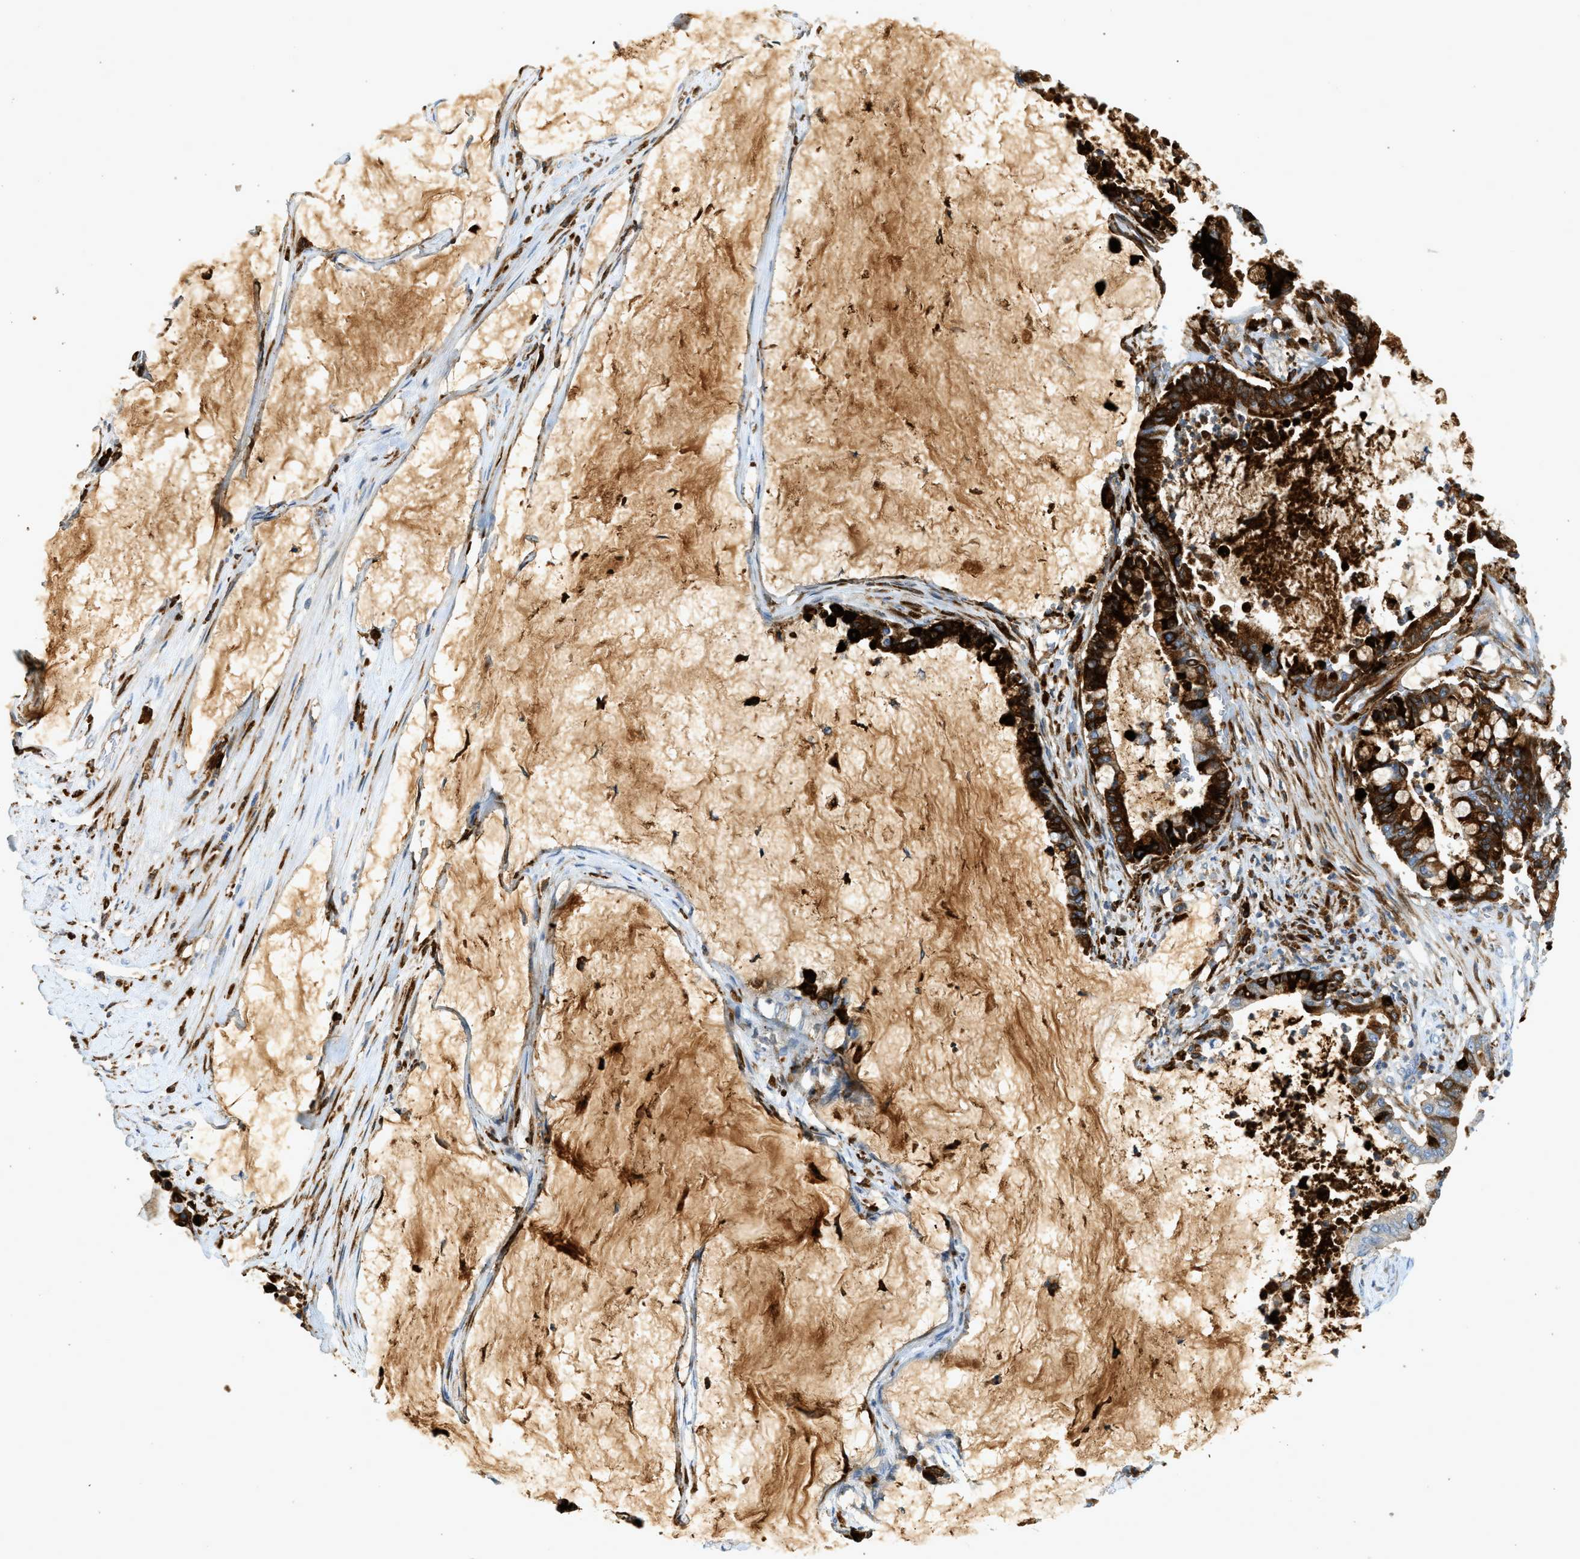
{"staining": {"intensity": "strong", "quantity": "25%-75%", "location": "cytoplasmic/membranous"}, "tissue": "pancreatic cancer", "cell_type": "Tumor cells", "image_type": "cancer", "snomed": [{"axis": "morphology", "description": "Adenocarcinoma, NOS"}, {"axis": "topography", "description": "Pancreas"}], "caption": "Pancreatic cancer (adenocarcinoma) stained for a protein reveals strong cytoplasmic/membranous positivity in tumor cells.", "gene": "F2", "patient": {"sex": "male", "age": 41}}